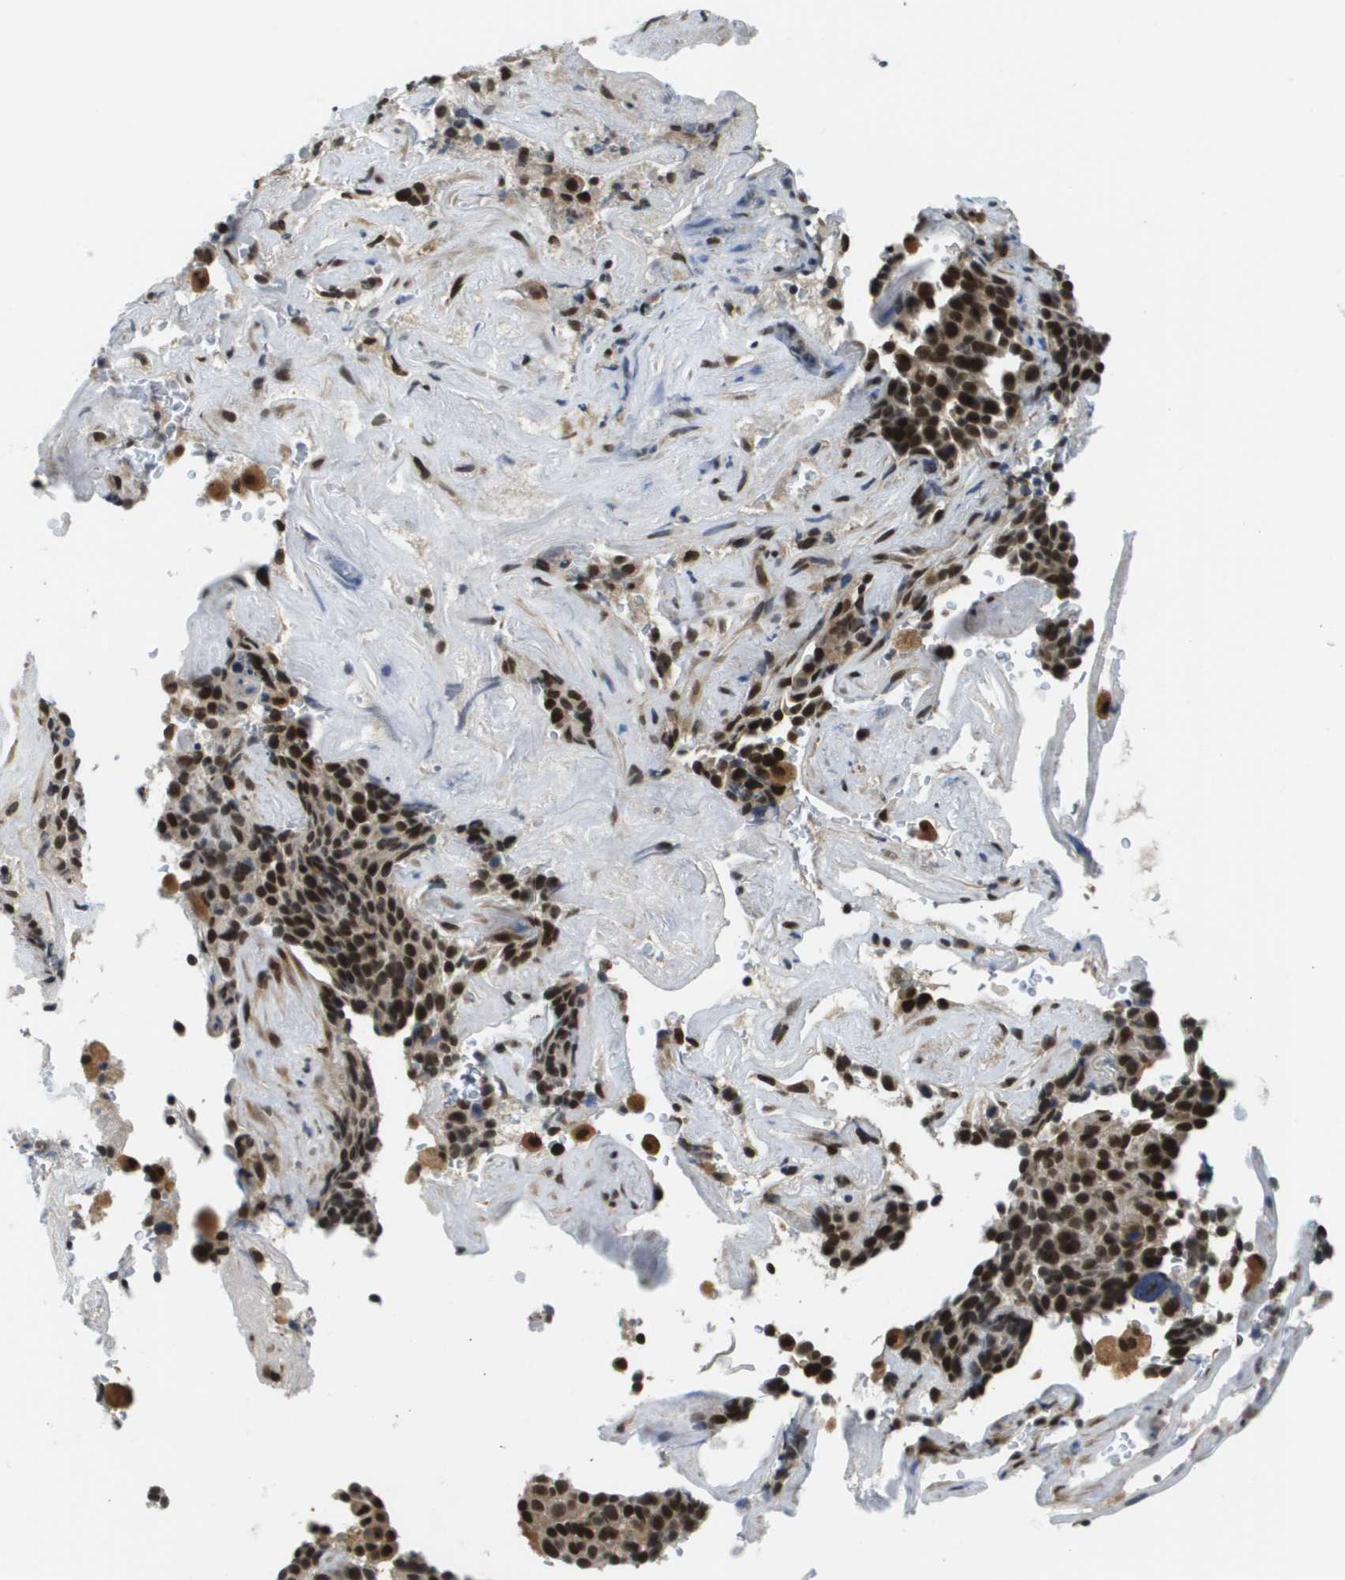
{"staining": {"intensity": "strong", "quantity": ">75%", "location": "nuclear"}, "tissue": "lung cancer", "cell_type": "Tumor cells", "image_type": "cancer", "snomed": [{"axis": "morphology", "description": "Squamous cell carcinoma, NOS"}, {"axis": "topography", "description": "Lung"}], "caption": "There is high levels of strong nuclear expression in tumor cells of lung cancer, as demonstrated by immunohistochemical staining (brown color).", "gene": "RECQL4", "patient": {"sex": "male", "age": 54}}